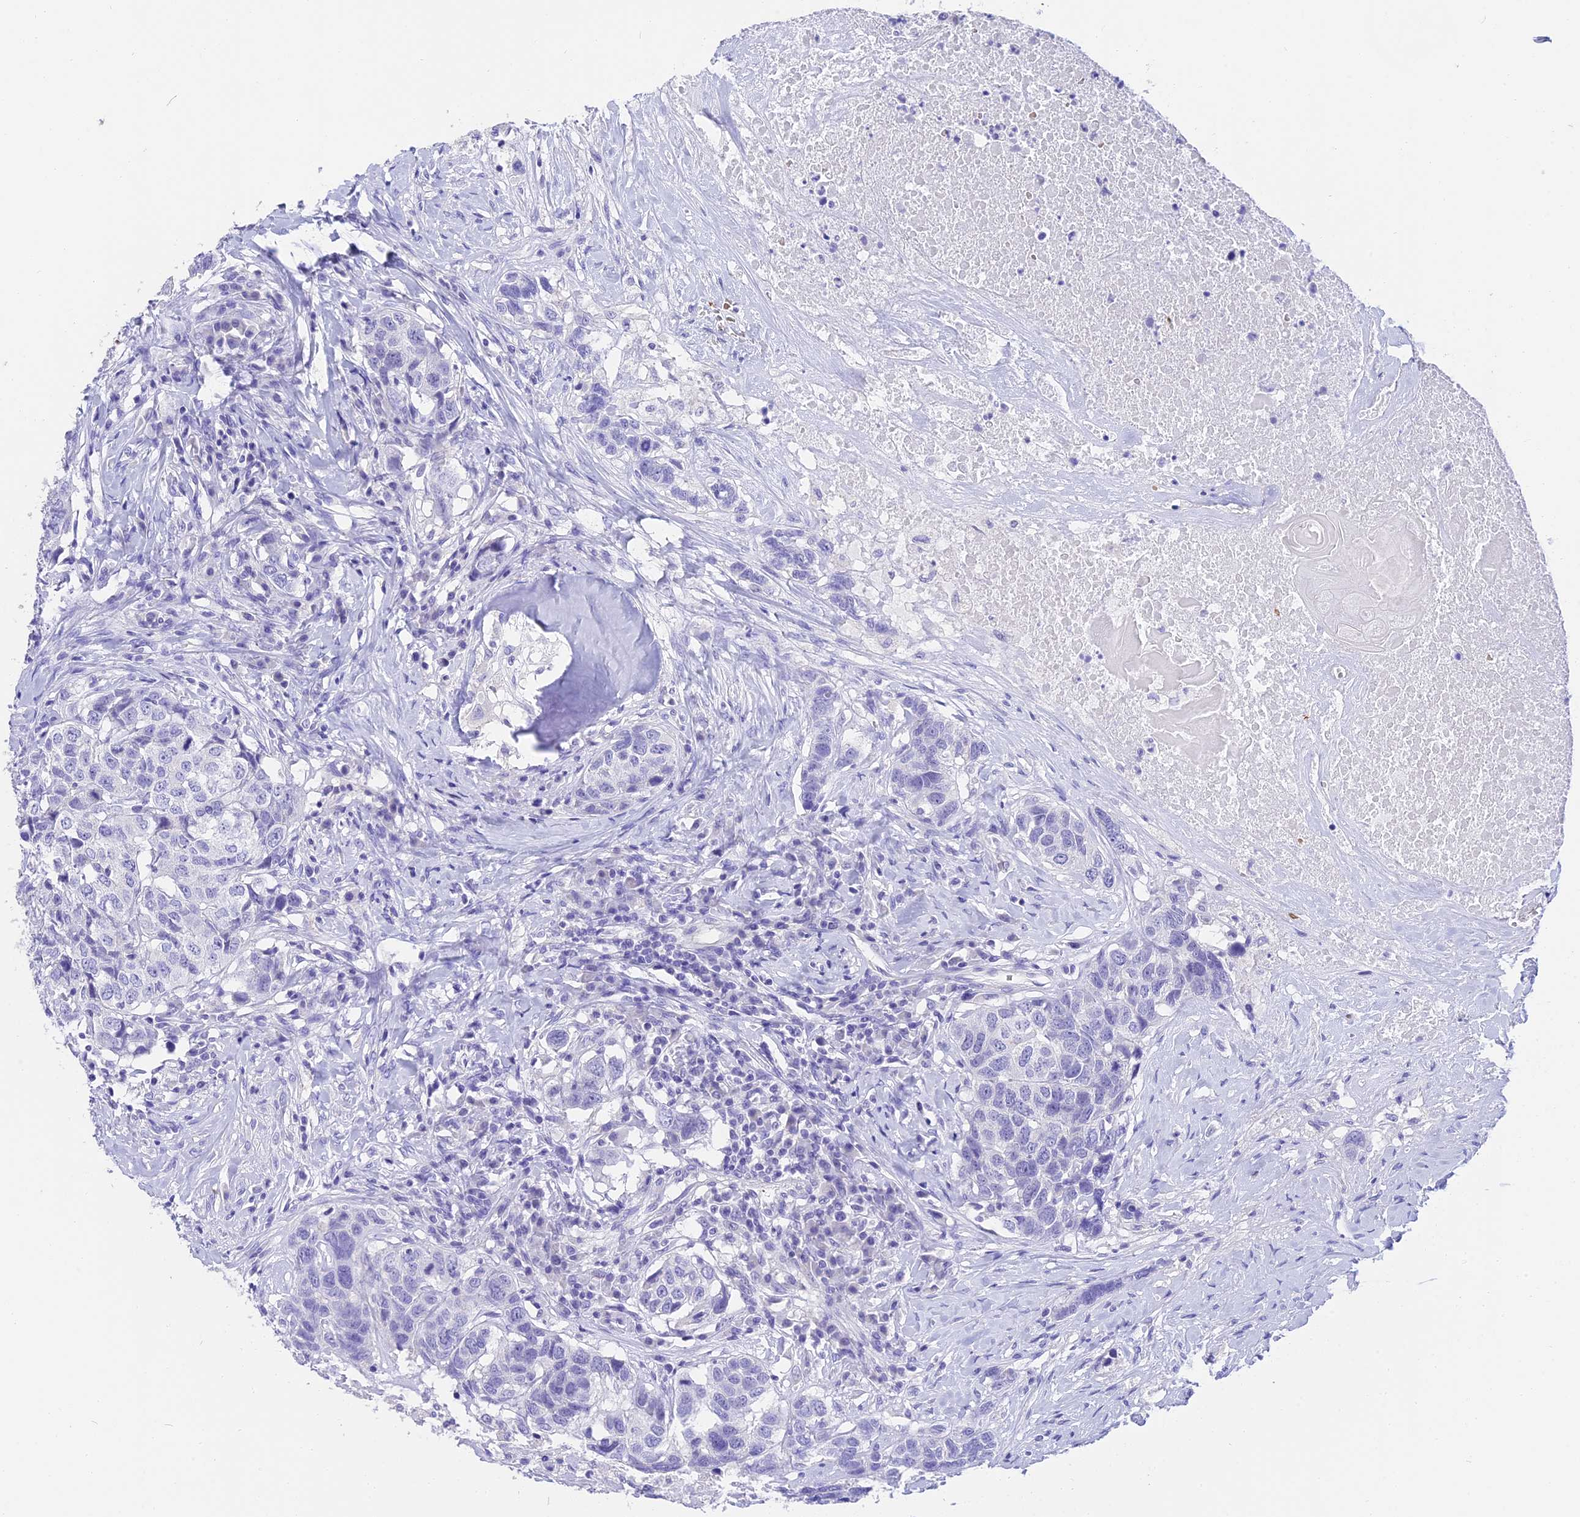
{"staining": {"intensity": "negative", "quantity": "none", "location": "none"}, "tissue": "head and neck cancer", "cell_type": "Tumor cells", "image_type": "cancer", "snomed": [{"axis": "morphology", "description": "Squamous cell carcinoma, NOS"}, {"axis": "topography", "description": "Head-Neck"}], "caption": "Tumor cells show no significant expression in squamous cell carcinoma (head and neck). The staining was performed using DAB to visualize the protein expression in brown, while the nuclei were stained in blue with hematoxylin (Magnification: 20x).", "gene": "TNNC2", "patient": {"sex": "male", "age": 66}}